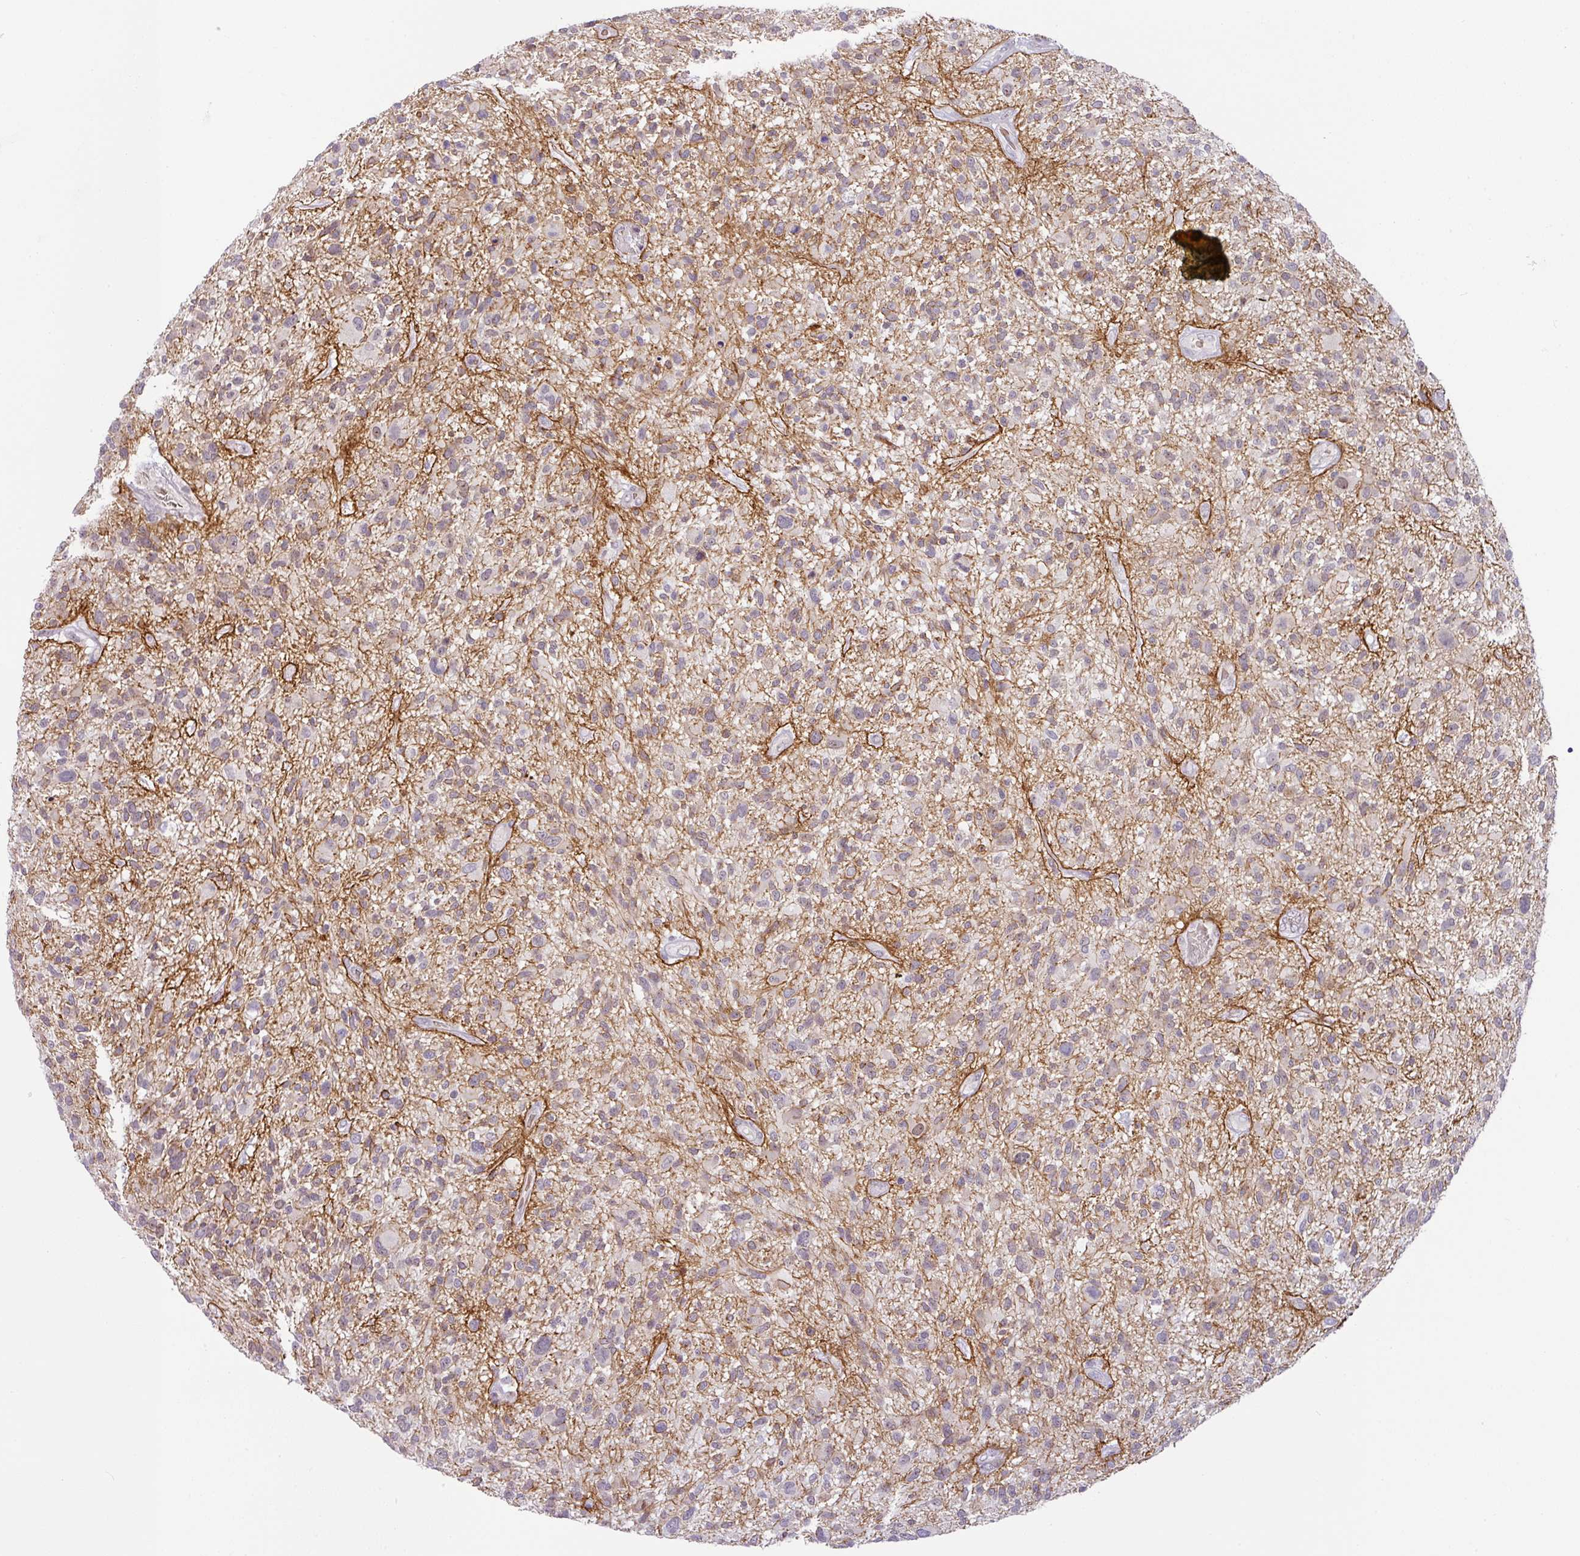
{"staining": {"intensity": "negative", "quantity": "none", "location": "none"}, "tissue": "glioma", "cell_type": "Tumor cells", "image_type": "cancer", "snomed": [{"axis": "morphology", "description": "Glioma, malignant, High grade"}, {"axis": "topography", "description": "Brain"}], "caption": "A photomicrograph of human glioma is negative for staining in tumor cells. (DAB (3,3'-diaminobenzidine) immunohistochemistry with hematoxylin counter stain).", "gene": "PARP2", "patient": {"sex": "male", "age": 47}}